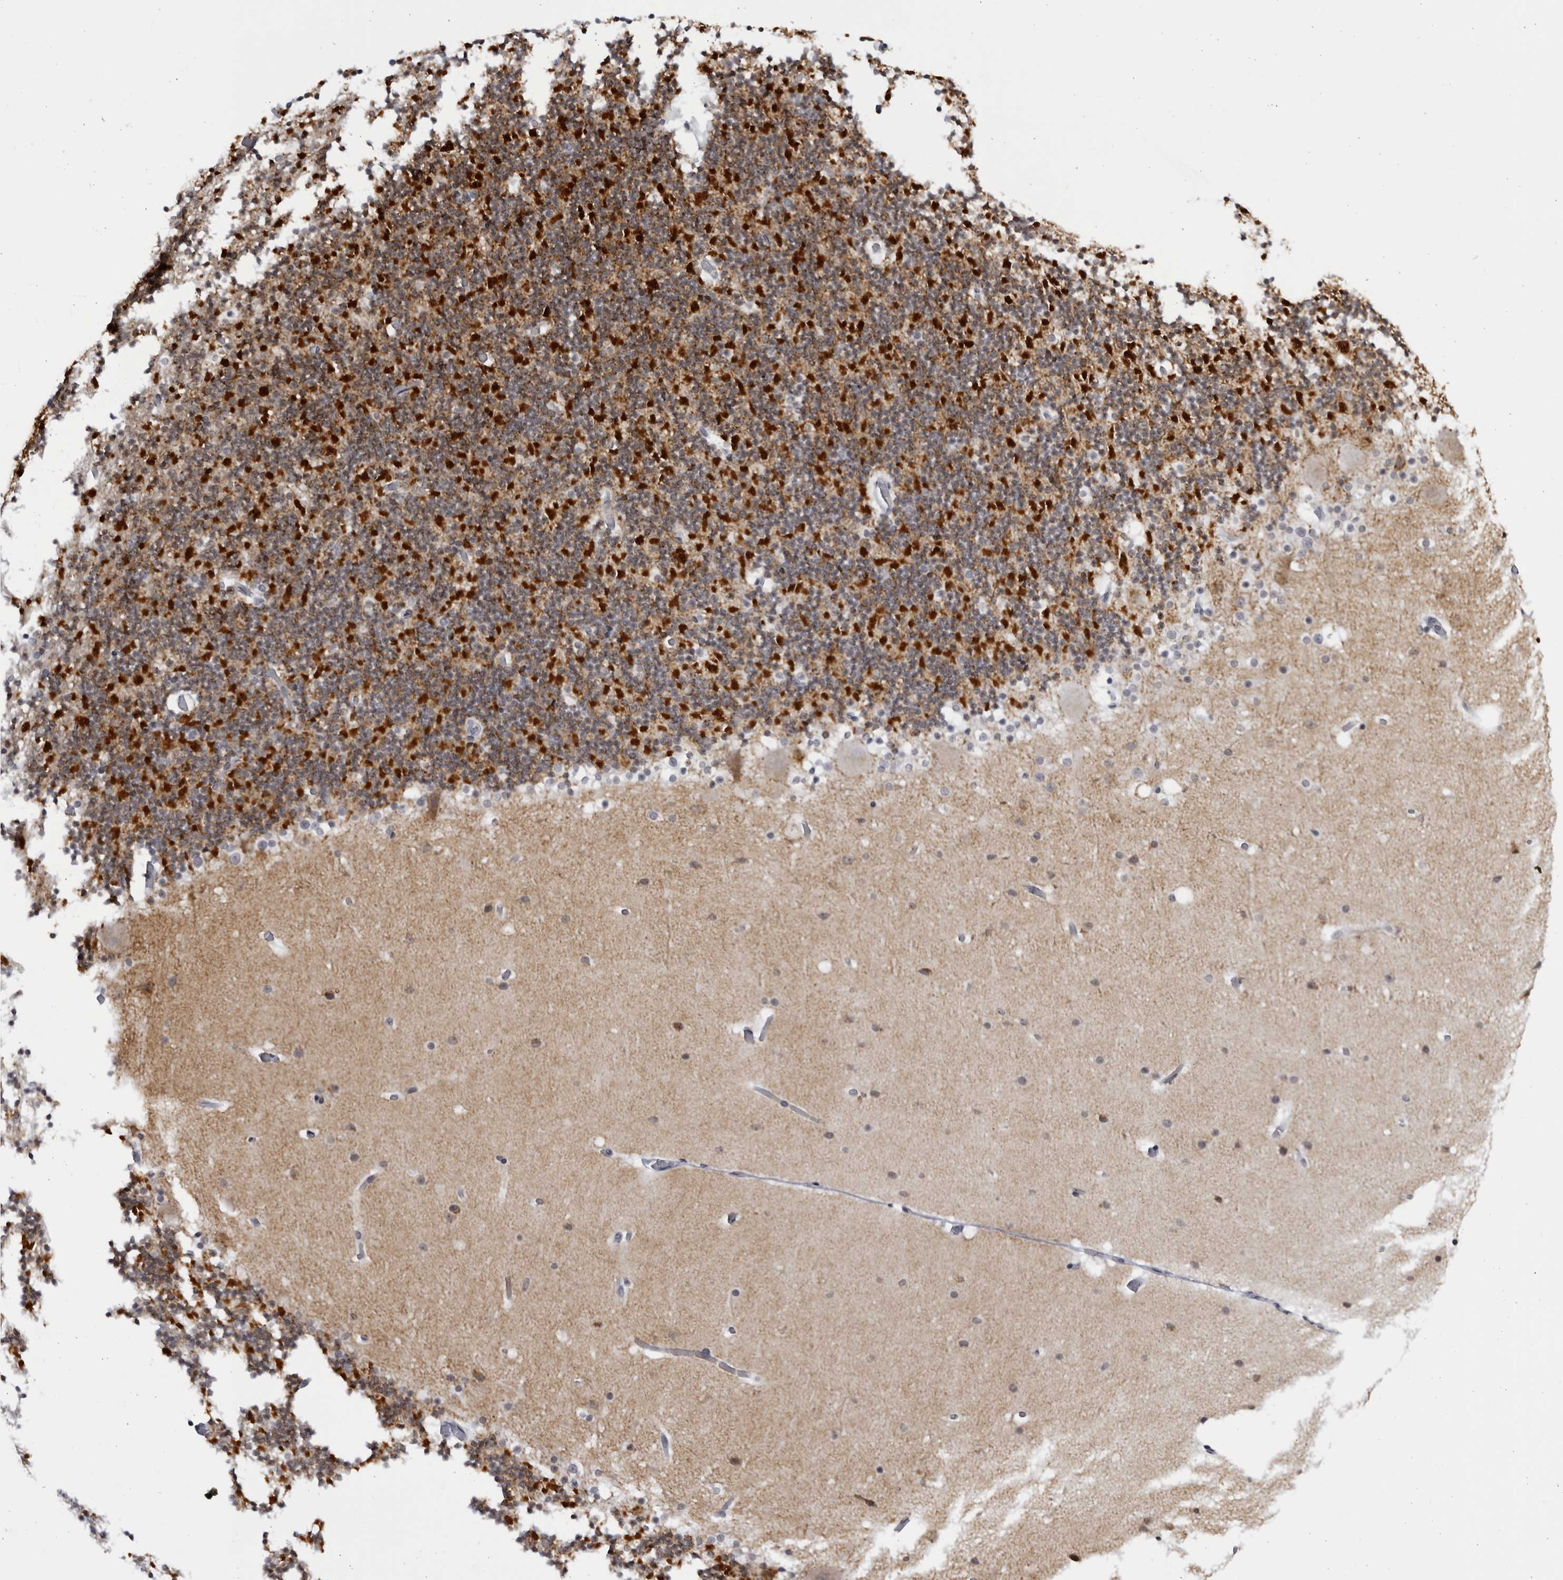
{"staining": {"intensity": "strong", "quantity": ">75%", "location": "cytoplasmic/membranous"}, "tissue": "cerebellum", "cell_type": "Cells in granular layer", "image_type": "normal", "snomed": [{"axis": "morphology", "description": "Normal tissue, NOS"}, {"axis": "topography", "description": "Cerebellum"}], "caption": "A high amount of strong cytoplasmic/membranous staining is present in approximately >75% of cells in granular layer in benign cerebellum. Using DAB (3,3'-diaminobenzidine) (brown) and hematoxylin (blue) stains, captured at high magnification using brightfield microscopy.", "gene": "SLC25A22", "patient": {"sex": "male", "age": 57}}